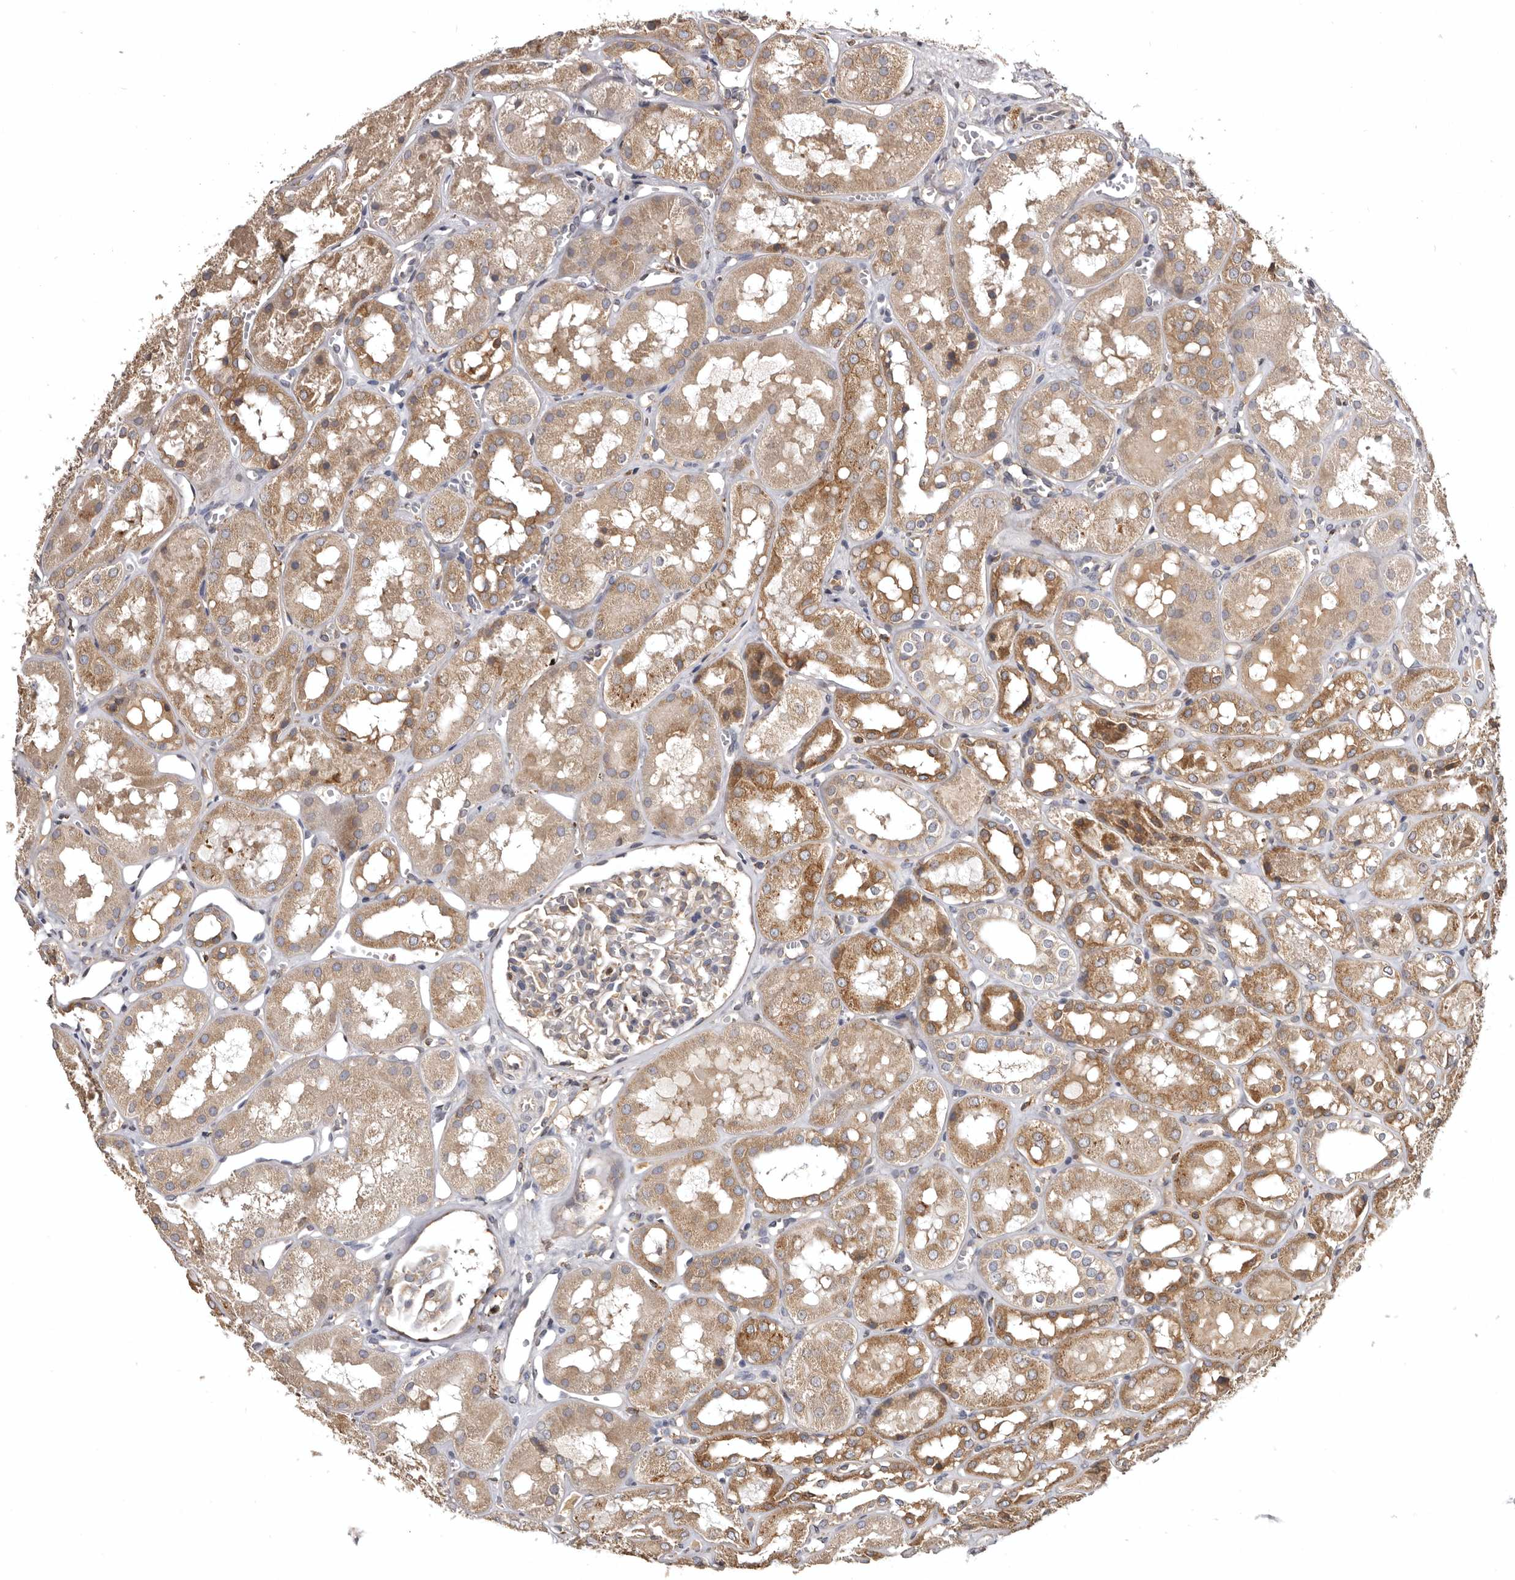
{"staining": {"intensity": "moderate", "quantity": "<25%", "location": "cytoplasmic/membranous"}, "tissue": "kidney", "cell_type": "Cells in glomeruli", "image_type": "normal", "snomed": [{"axis": "morphology", "description": "Normal tissue, NOS"}, {"axis": "topography", "description": "Kidney"}], "caption": "A photomicrograph of human kidney stained for a protein displays moderate cytoplasmic/membranous brown staining in cells in glomeruli. (DAB IHC, brown staining for protein, blue staining for nuclei).", "gene": "INKA2", "patient": {"sex": "male", "age": 16}}